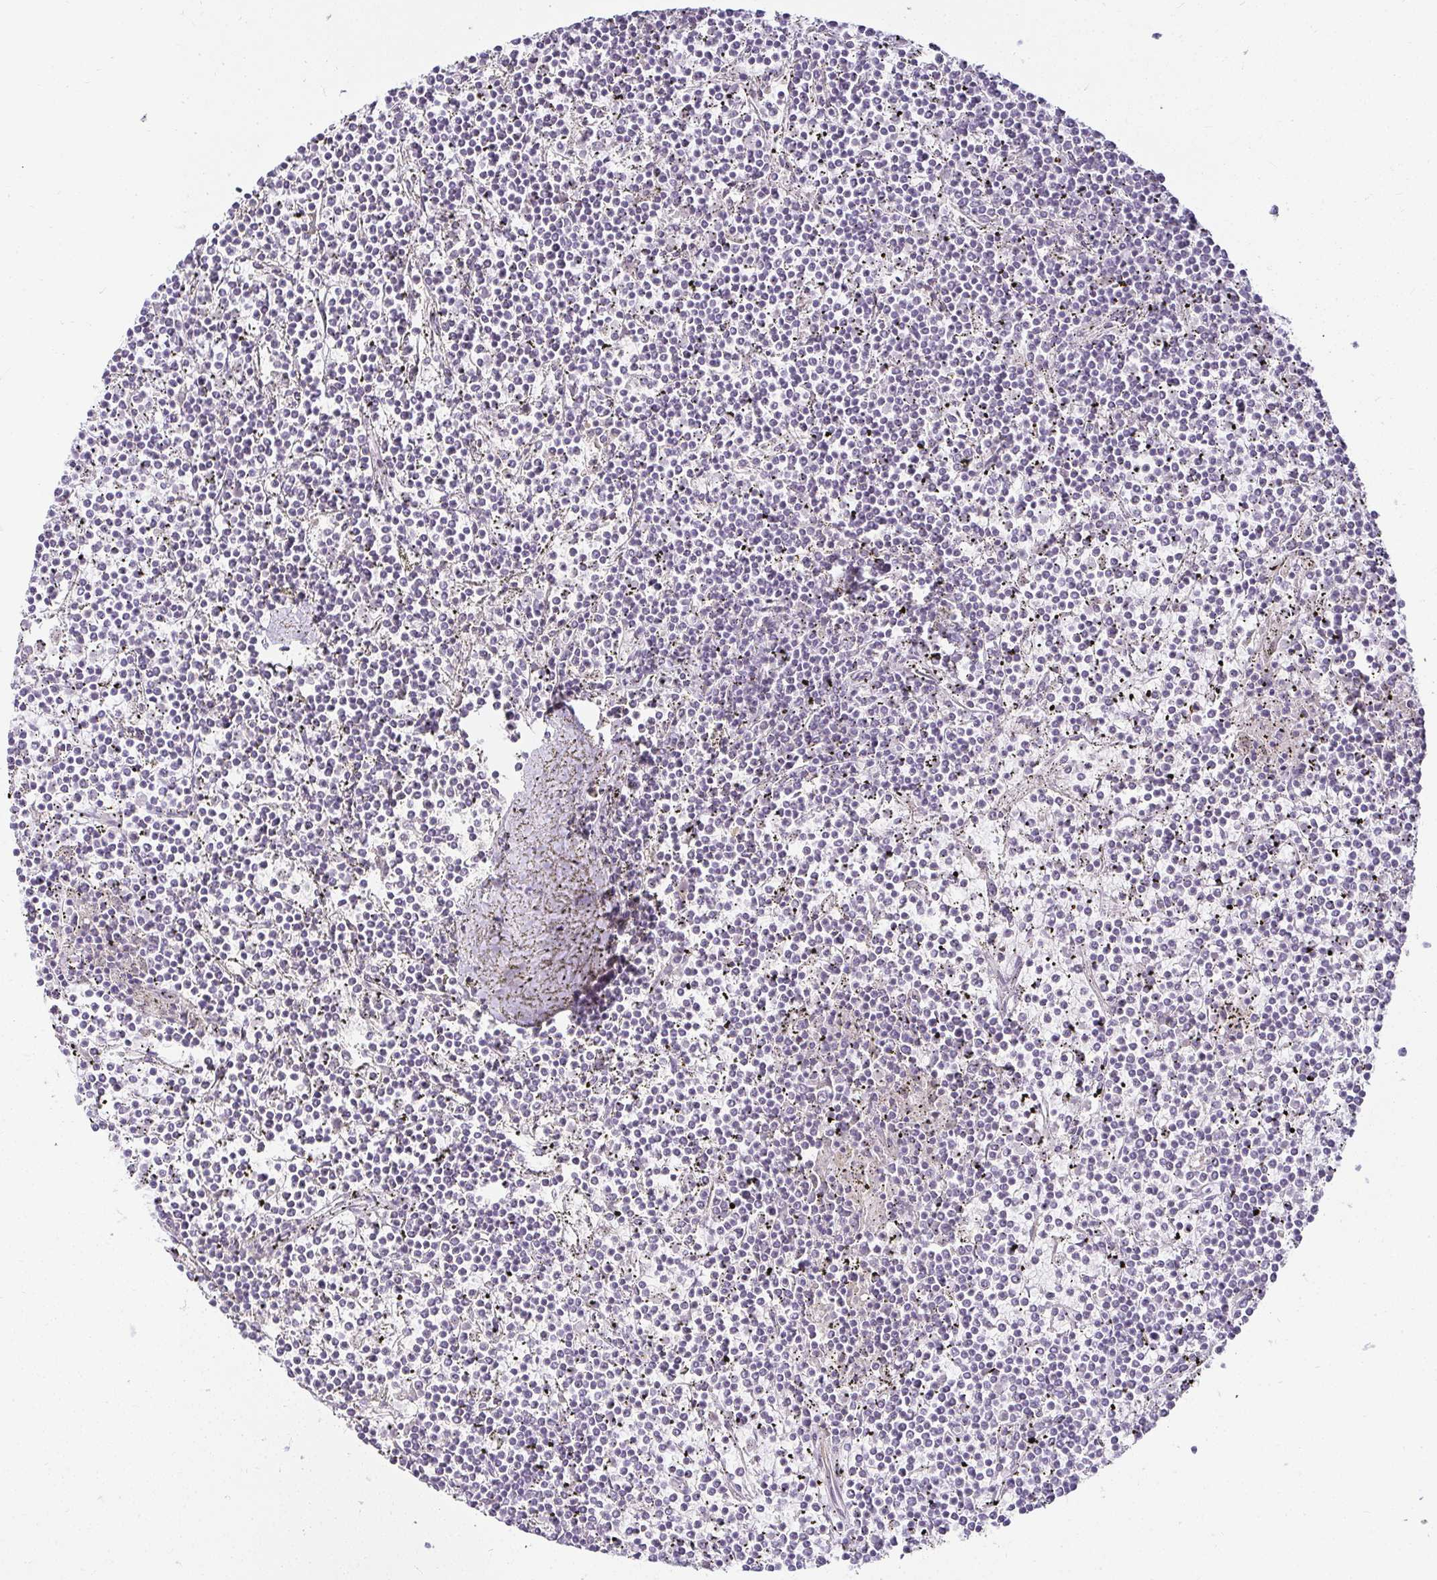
{"staining": {"intensity": "negative", "quantity": "none", "location": "none"}, "tissue": "lymphoma", "cell_type": "Tumor cells", "image_type": "cancer", "snomed": [{"axis": "morphology", "description": "Malignant lymphoma, non-Hodgkin's type, Low grade"}, {"axis": "topography", "description": "Spleen"}], "caption": "High magnification brightfield microscopy of lymphoma stained with DAB (3,3'-diaminobenzidine) (brown) and counterstained with hematoxylin (blue): tumor cells show no significant staining.", "gene": "ACAN", "patient": {"sex": "female", "age": 19}}